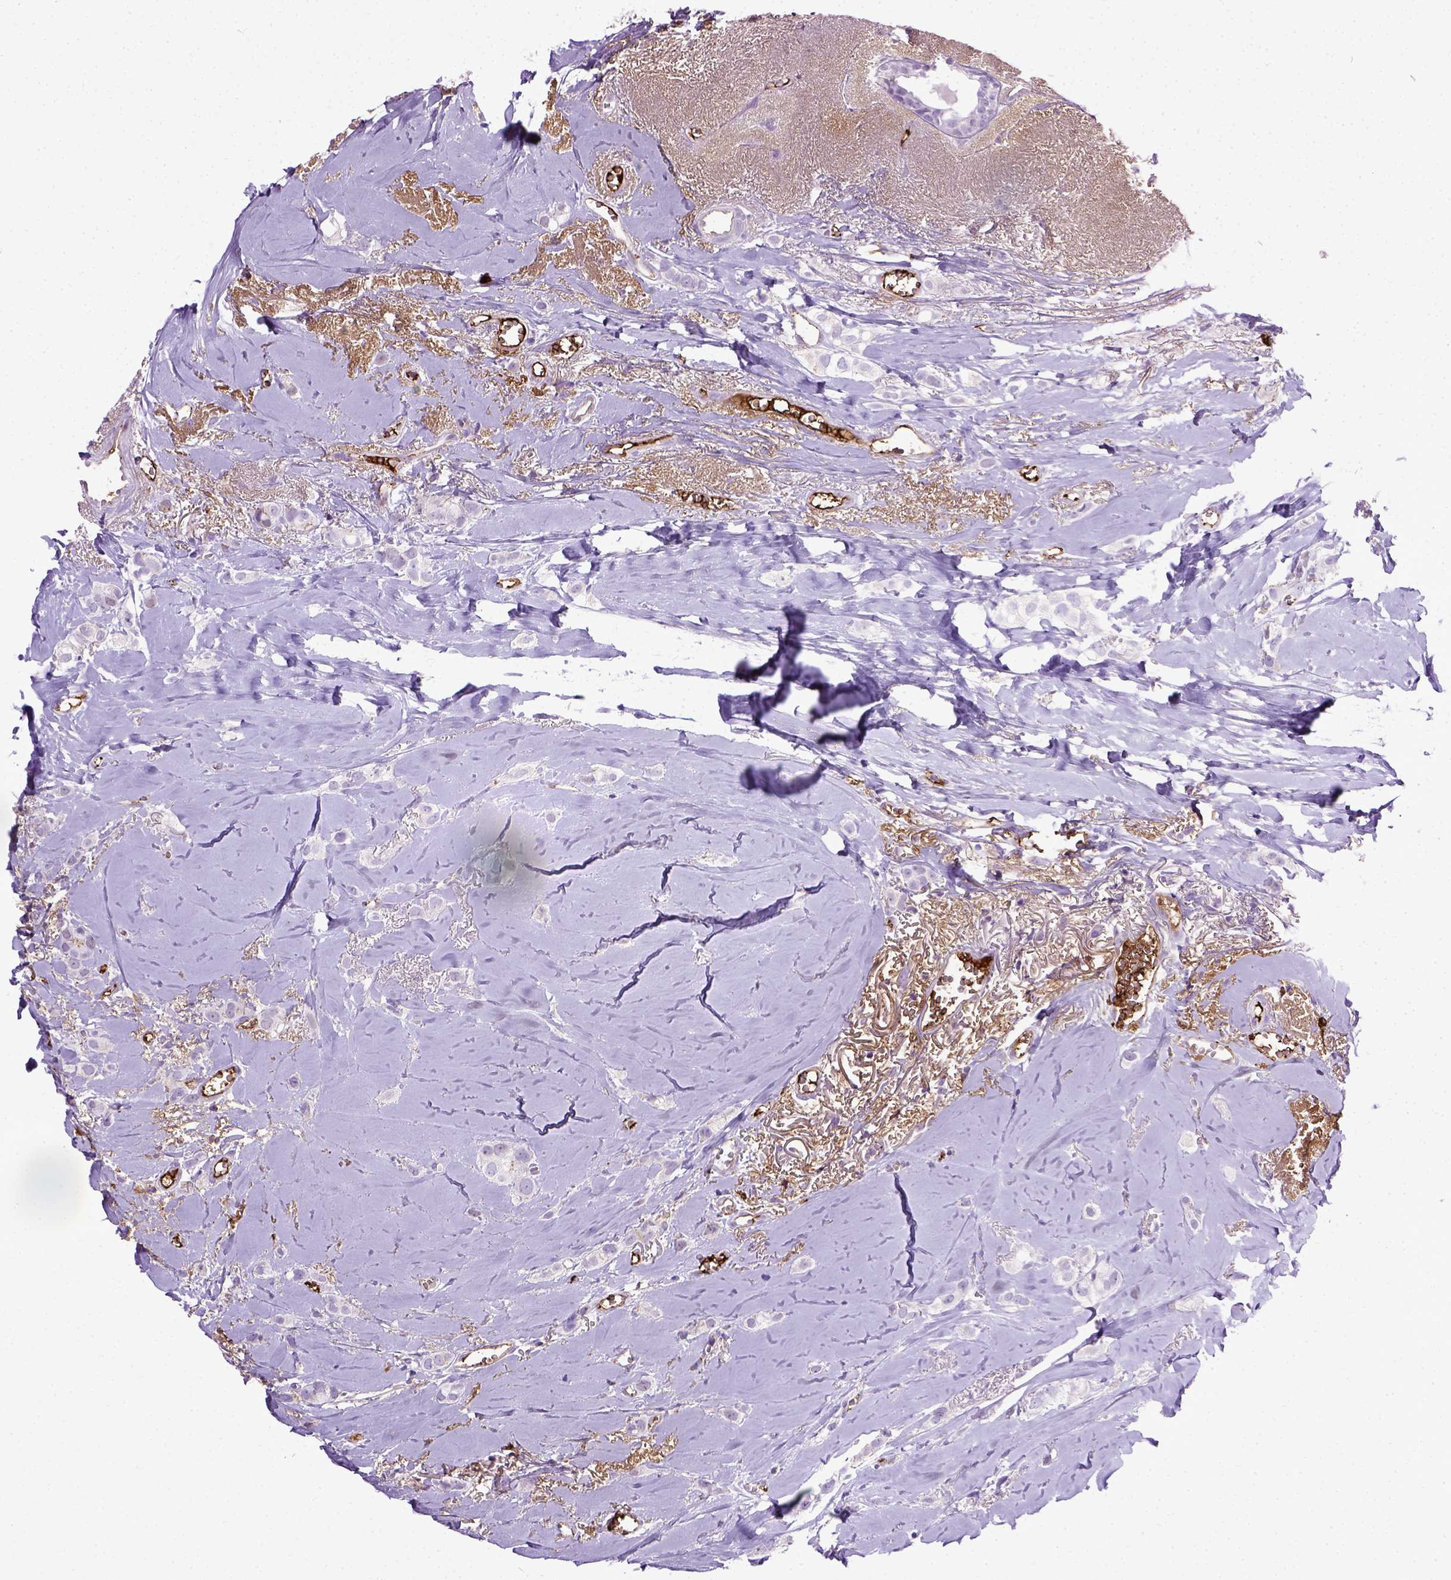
{"staining": {"intensity": "negative", "quantity": "none", "location": "none"}, "tissue": "breast cancer", "cell_type": "Tumor cells", "image_type": "cancer", "snomed": [{"axis": "morphology", "description": "Duct carcinoma"}, {"axis": "topography", "description": "Breast"}], "caption": "There is no significant expression in tumor cells of breast intraductal carcinoma.", "gene": "ADAMTS8", "patient": {"sex": "female", "age": 85}}